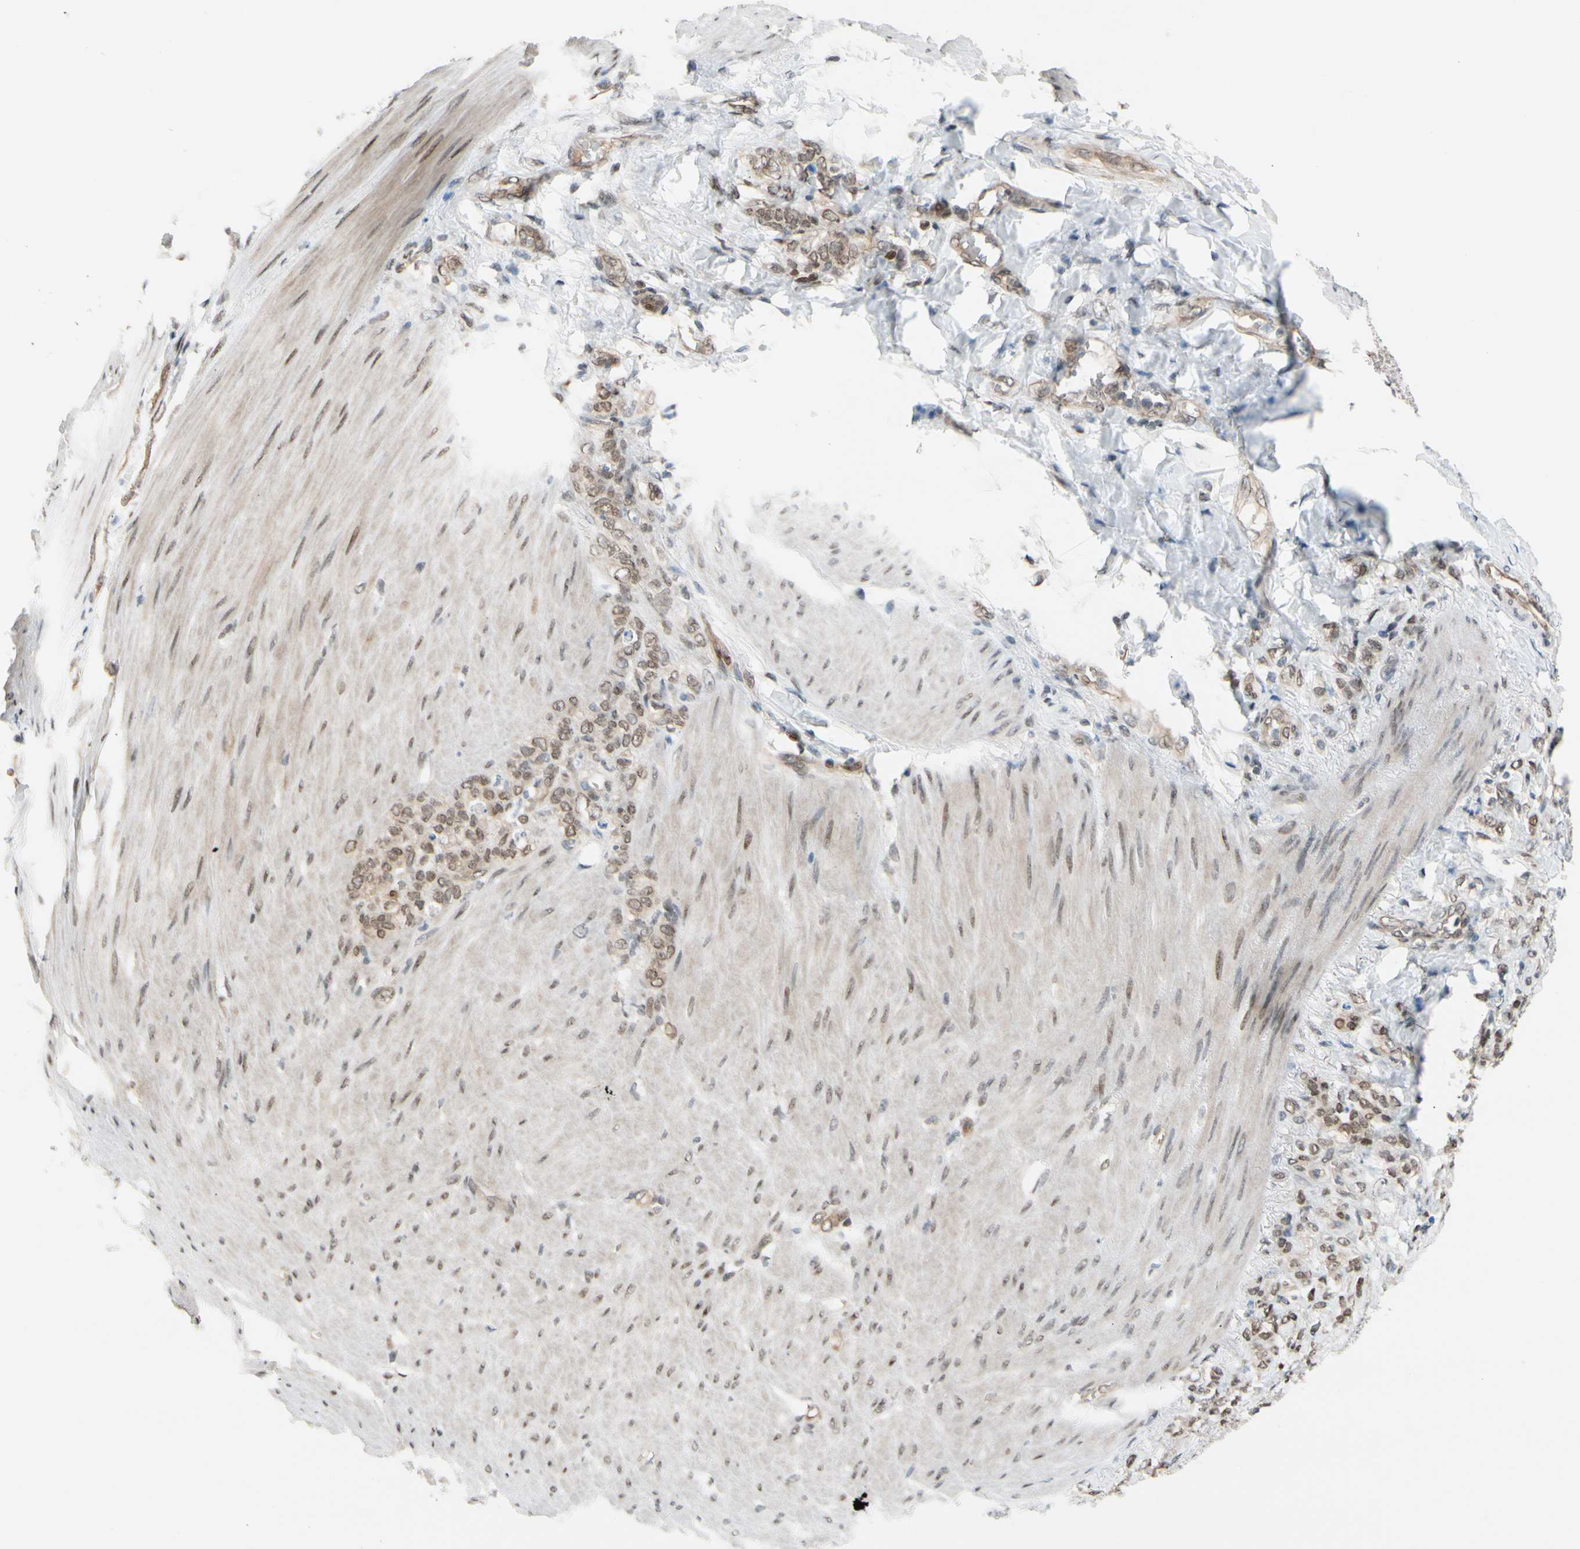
{"staining": {"intensity": "weak", "quantity": ">75%", "location": "cytoplasmic/membranous,nuclear"}, "tissue": "stomach cancer", "cell_type": "Tumor cells", "image_type": "cancer", "snomed": [{"axis": "morphology", "description": "Adenocarcinoma, NOS"}, {"axis": "topography", "description": "Stomach"}], "caption": "This is an image of immunohistochemistry staining of stomach adenocarcinoma, which shows weak staining in the cytoplasmic/membranous and nuclear of tumor cells.", "gene": "SUFU", "patient": {"sex": "male", "age": 82}}